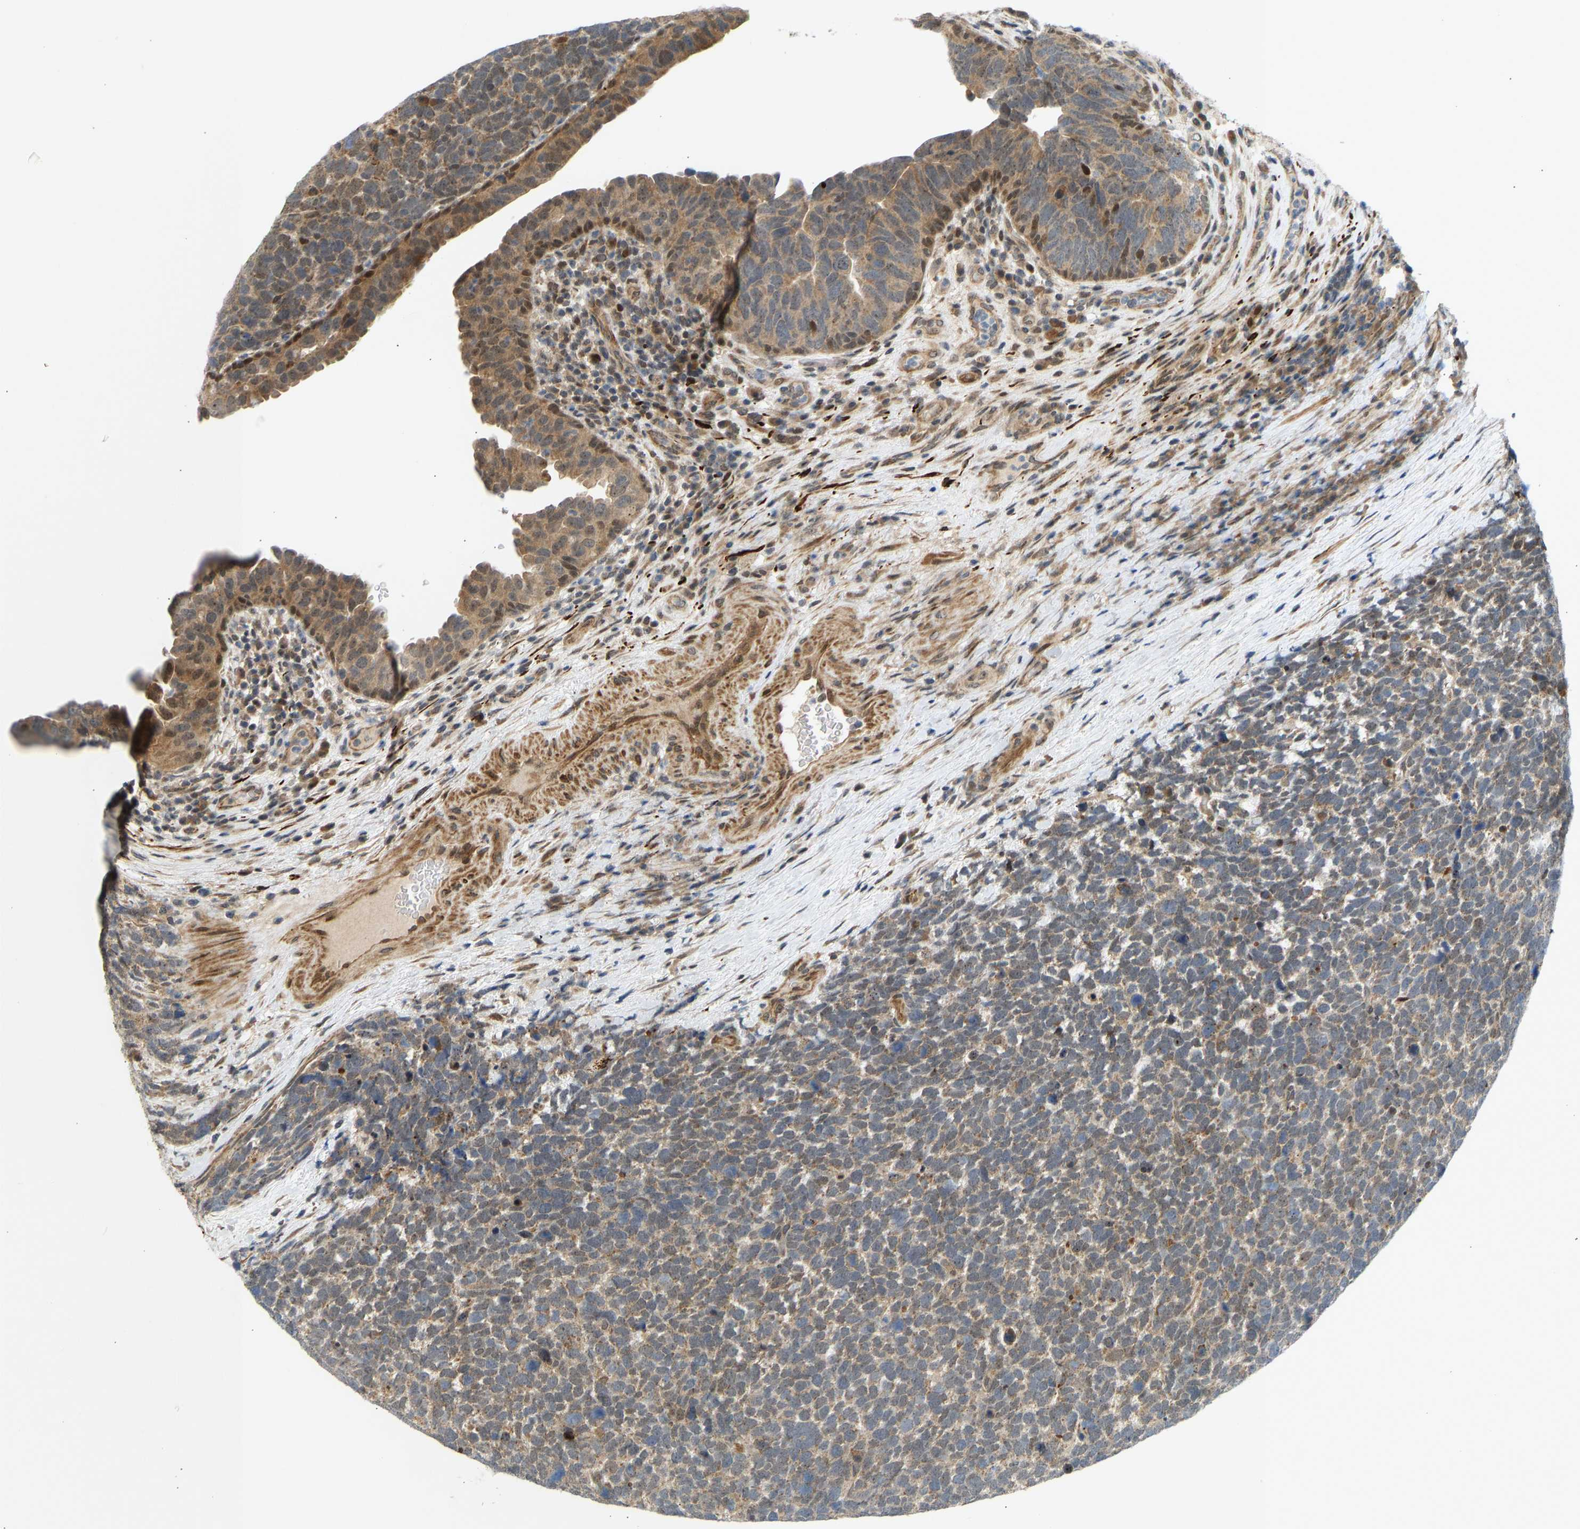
{"staining": {"intensity": "weak", "quantity": ">75%", "location": "cytoplasmic/membranous"}, "tissue": "urothelial cancer", "cell_type": "Tumor cells", "image_type": "cancer", "snomed": [{"axis": "morphology", "description": "Urothelial carcinoma, High grade"}, {"axis": "topography", "description": "Urinary bladder"}], "caption": "Tumor cells exhibit low levels of weak cytoplasmic/membranous positivity in approximately >75% of cells in urothelial cancer. (Brightfield microscopy of DAB IHC at high magnification).", "gene": "BAG1", "patient": {"sex": "female", "age": 82}}